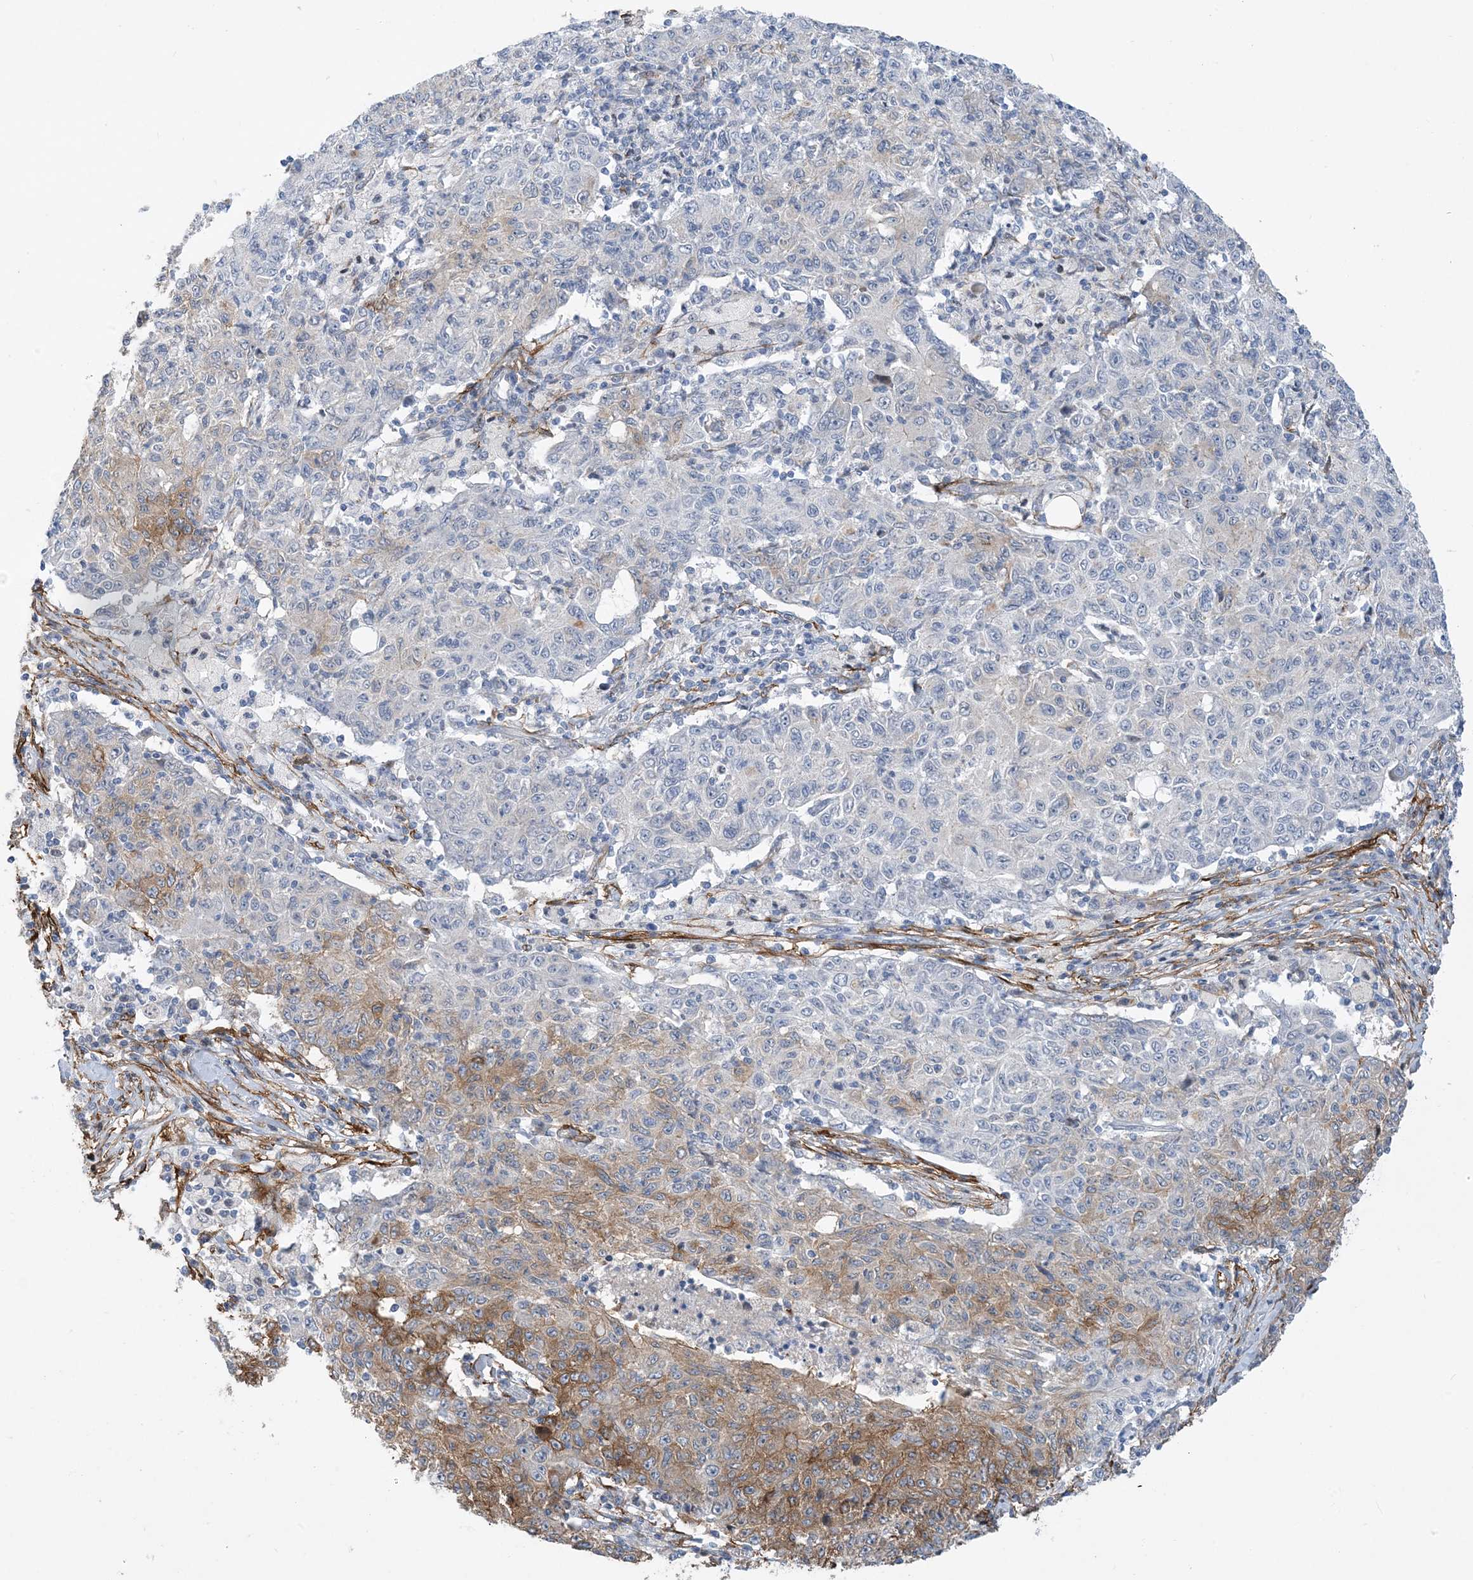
{"staining": {"intensity": "moderate", "quantity": "<25%", "location": "cytoplasmic/membranous"}, "tissue": "ovarian cancer", "cell_type": "Tumor cells", "image_type": "cancer", "snomed": [{"axis": "morphology", "description": "Carcinoma, endometroid"}, {"axis": "topography", "description": "Ovary"}], "caption": "A high-resolution image shows immunohistochemistry staining of ovarian cancer, which shows moderate cytoplasmic/membranous staining in about <25% of tumor cells.", "gene": "EIF2A", "patient": {"sex": "female", "age": 42}}